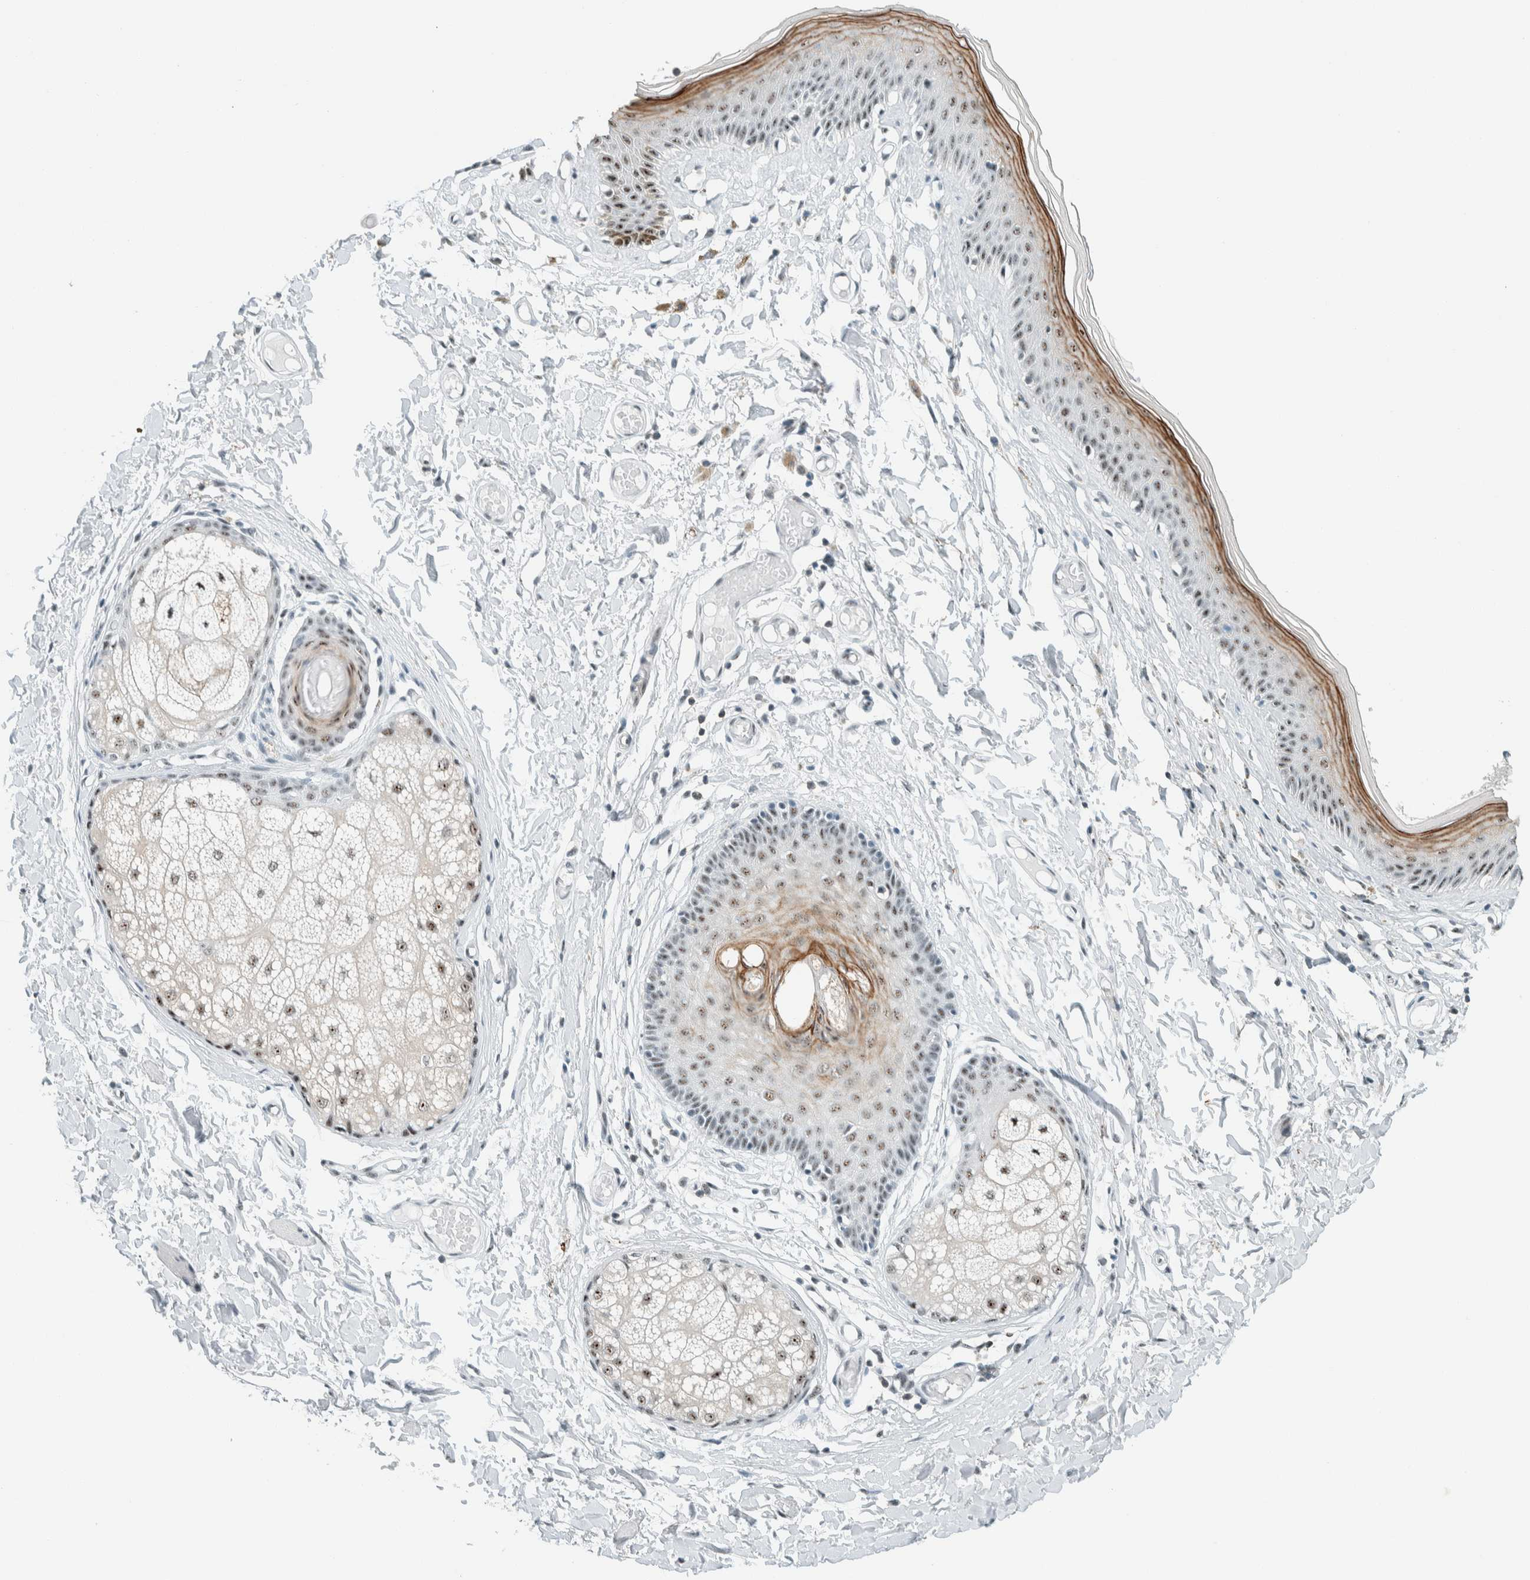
{"staining": {"intensity": "moderate", "quantity": ">75%", "location": "cytoplasmic/membranous,nuclear"}, "tissue": "skin", "cell_type": "Epidermal cells", "image_type": "normal", "snomed": [{"axis": "morphology", "description": "Normal tissue, NOS"}, {"axis": "topography", "description": "Vulva"}], "caption": "Protein positivity by immunohistochemistry displays moderate cytoplasmic/membranous,nuclear staining in about >75% of epidermal cells in normal skin.", "gene": "CYSRT1", "patient": {"sex": "female", "age": 73}}